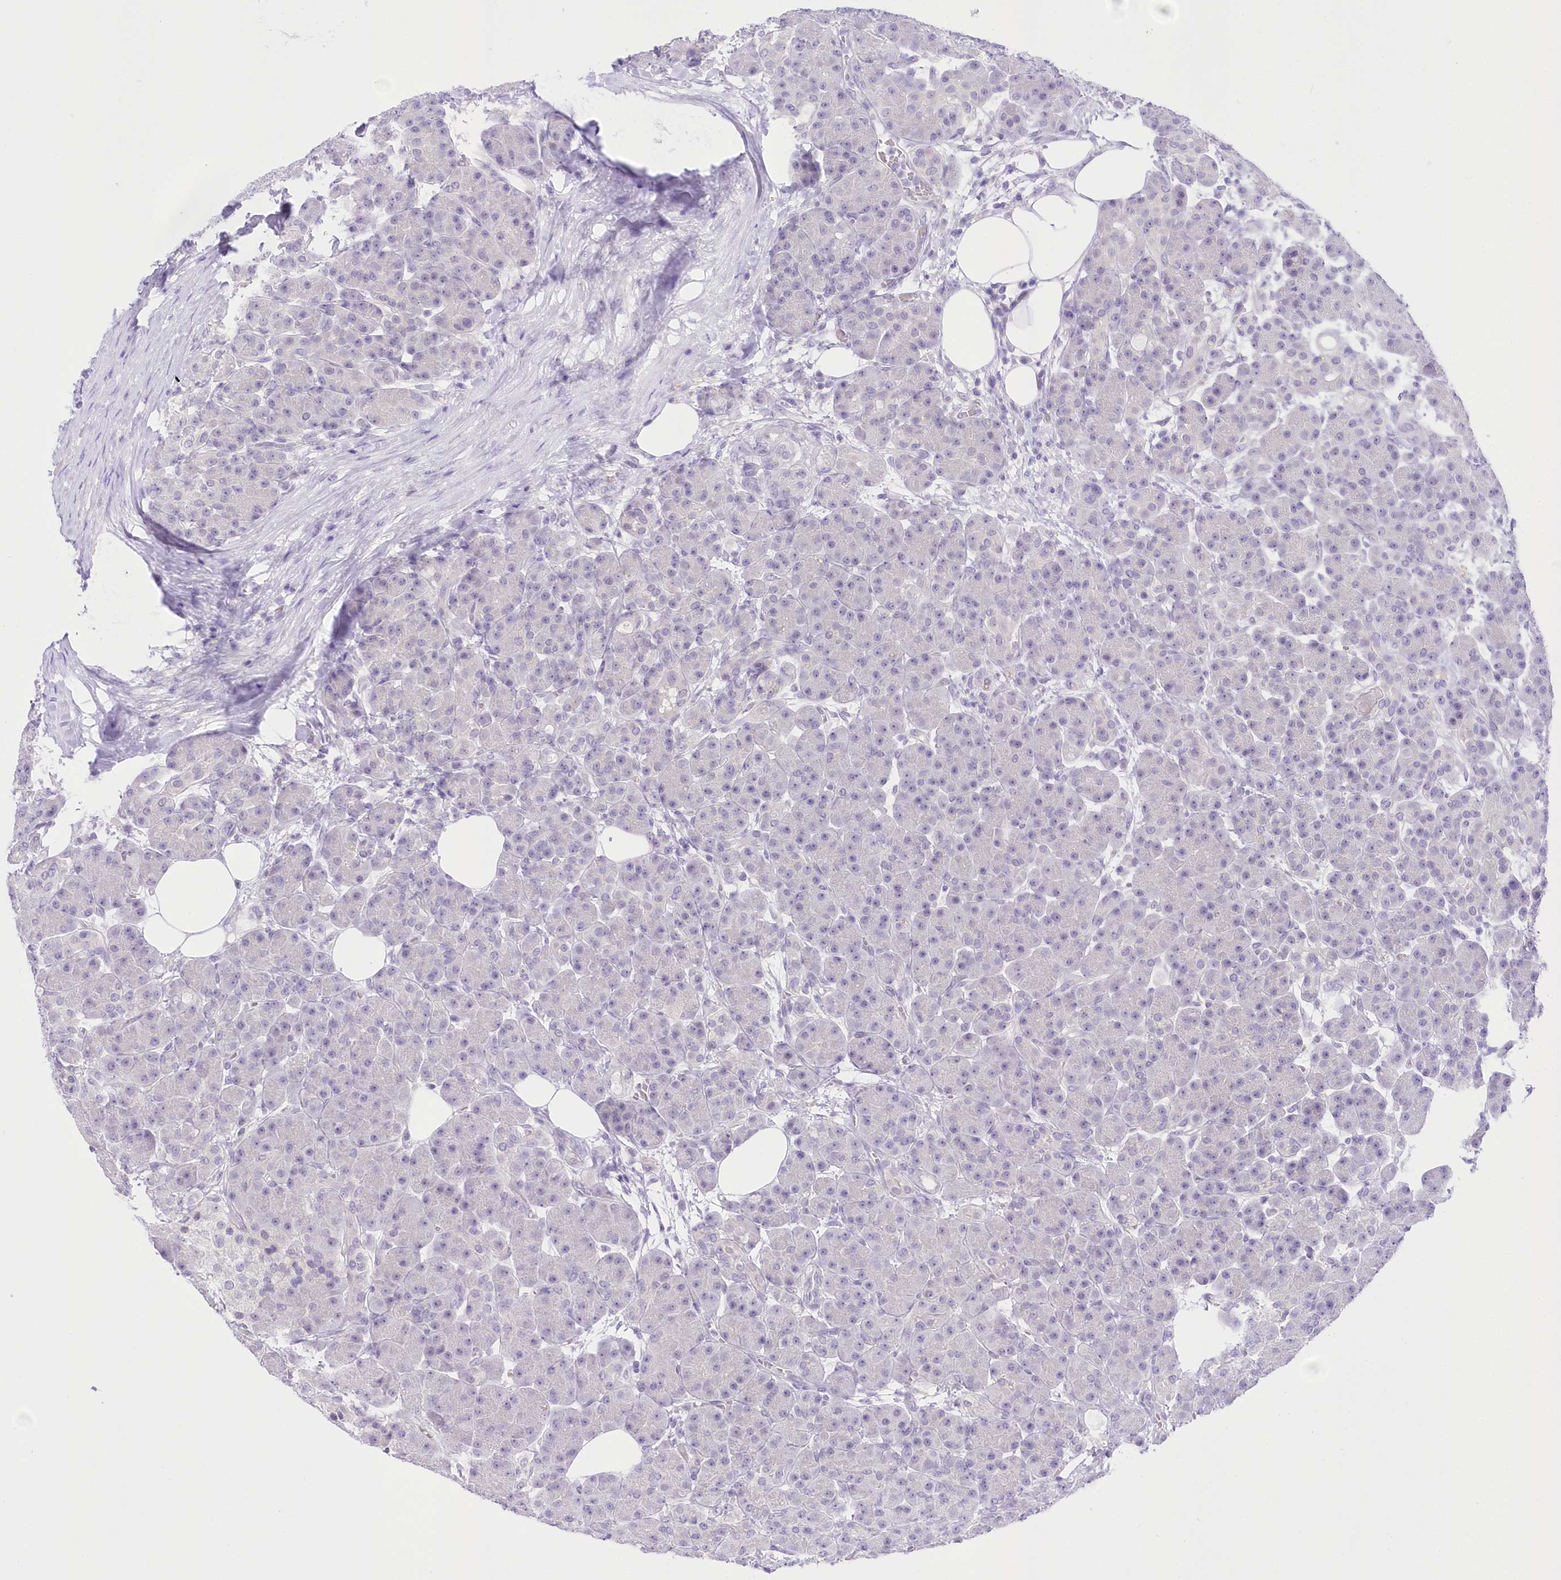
{"staining": {"intensity": "negative", "quantity": "none", "location": "none"}, "tissue": "pancreas", "cell_type": "Exocrine glandular cells", "image_type": "normal", "snomed": [{"axis": "morphology", "description": "Normal tissue, NOS"}, {"axis": "topography", "description": "Pancreas"}], "caption": "Immunohistochemistry (IHC) image of normal human pancreas stained for a protein (brown), which displays no positivity in exocrine glandular cells.", "gene": "UBA6", "patient": {"sex": "male", "age": 63}}